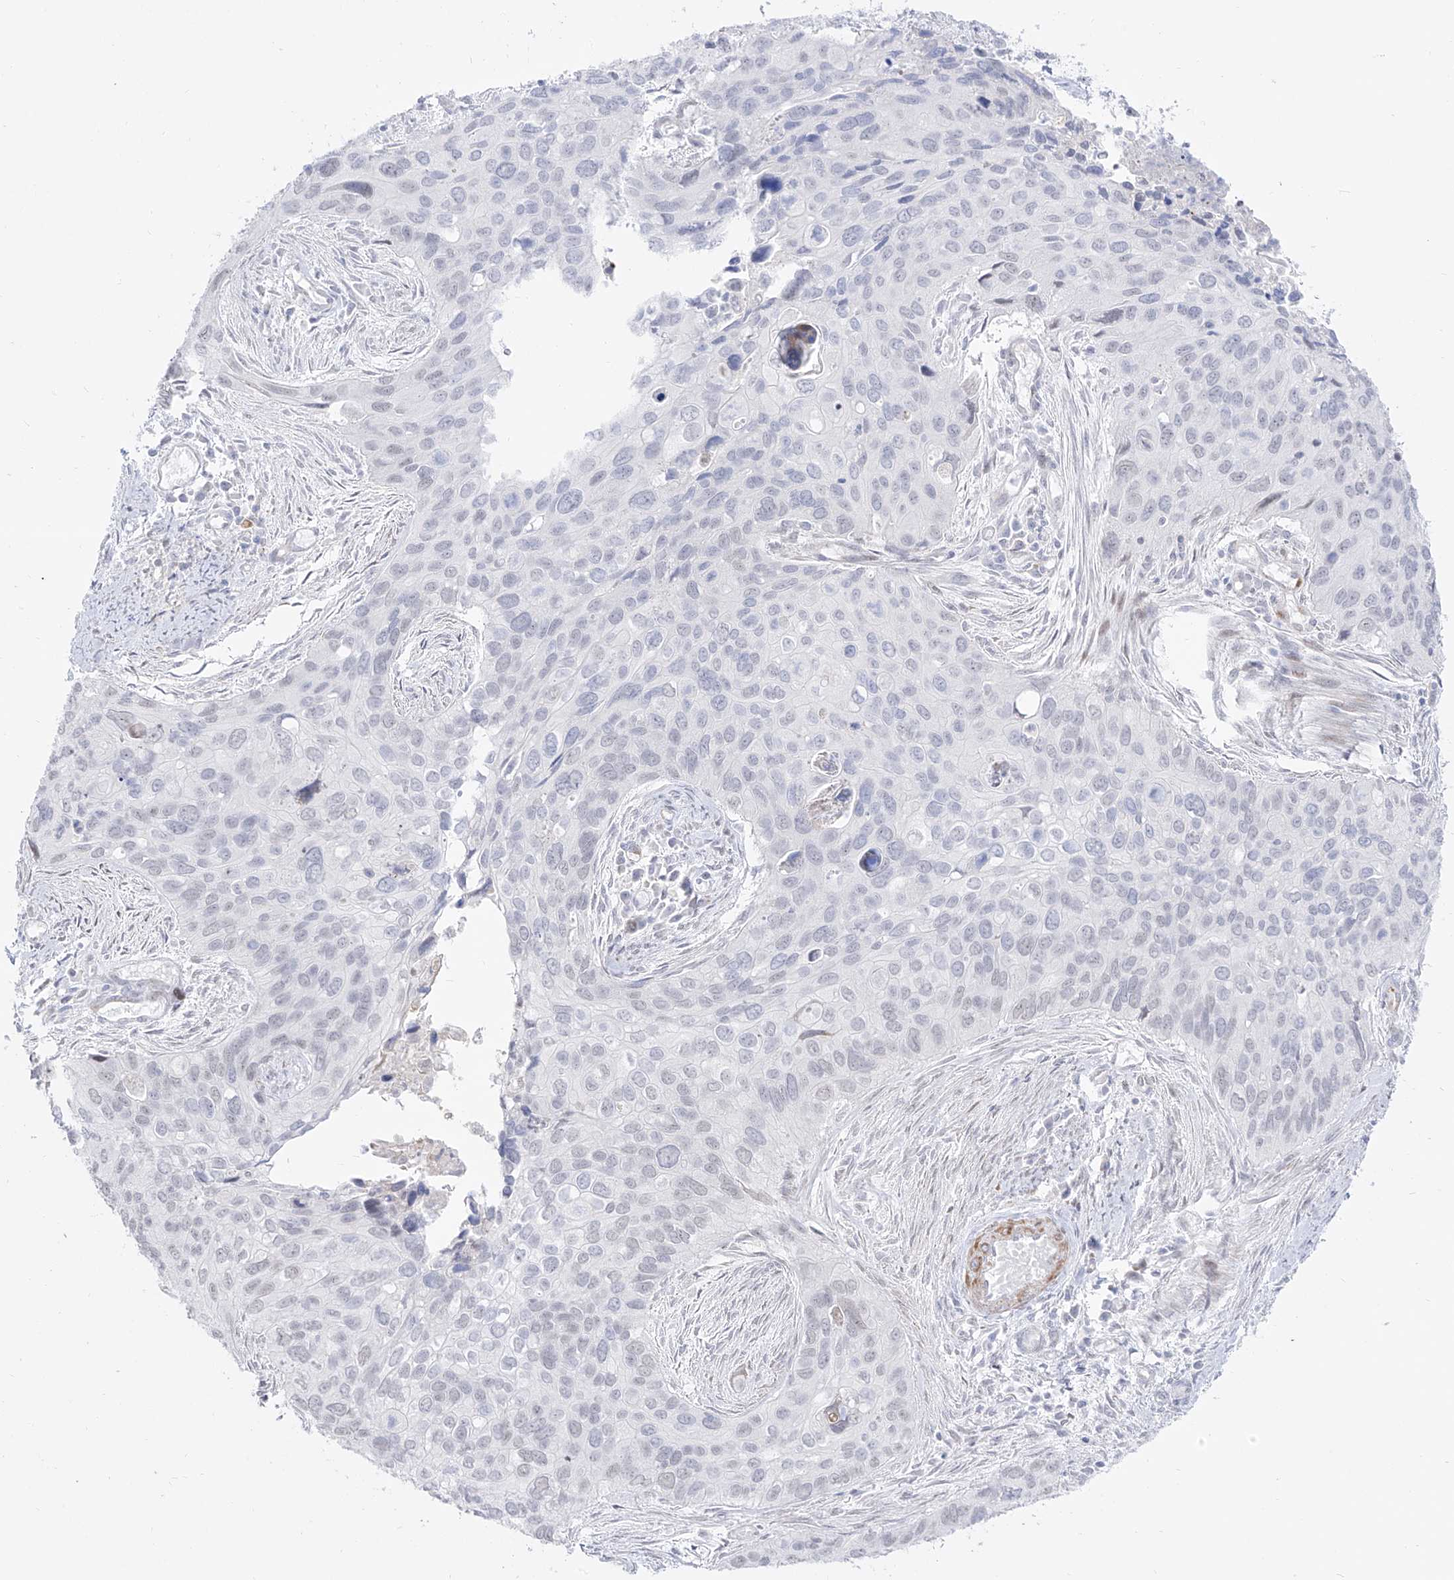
{"staining": {"intensity": "negative", "quantity": "none", "location": "none"}, "tissue": "cervical cancer", "cell_type": "Tumor cells", "image_type": "cancer", "snomed": [{"axis": "morphology", "description": "Squamous cell carcinoma, NOS"}, {"axis": "topography", "description": "Cervix"}], "caption": "IHC of human squamous cell carcinoma (cervical) demonstrates no positivity in tumor cells. (DAB IHC, high magnification).", "gene": "ZNF180", "patient": {"sex": "female", "age": 55}}